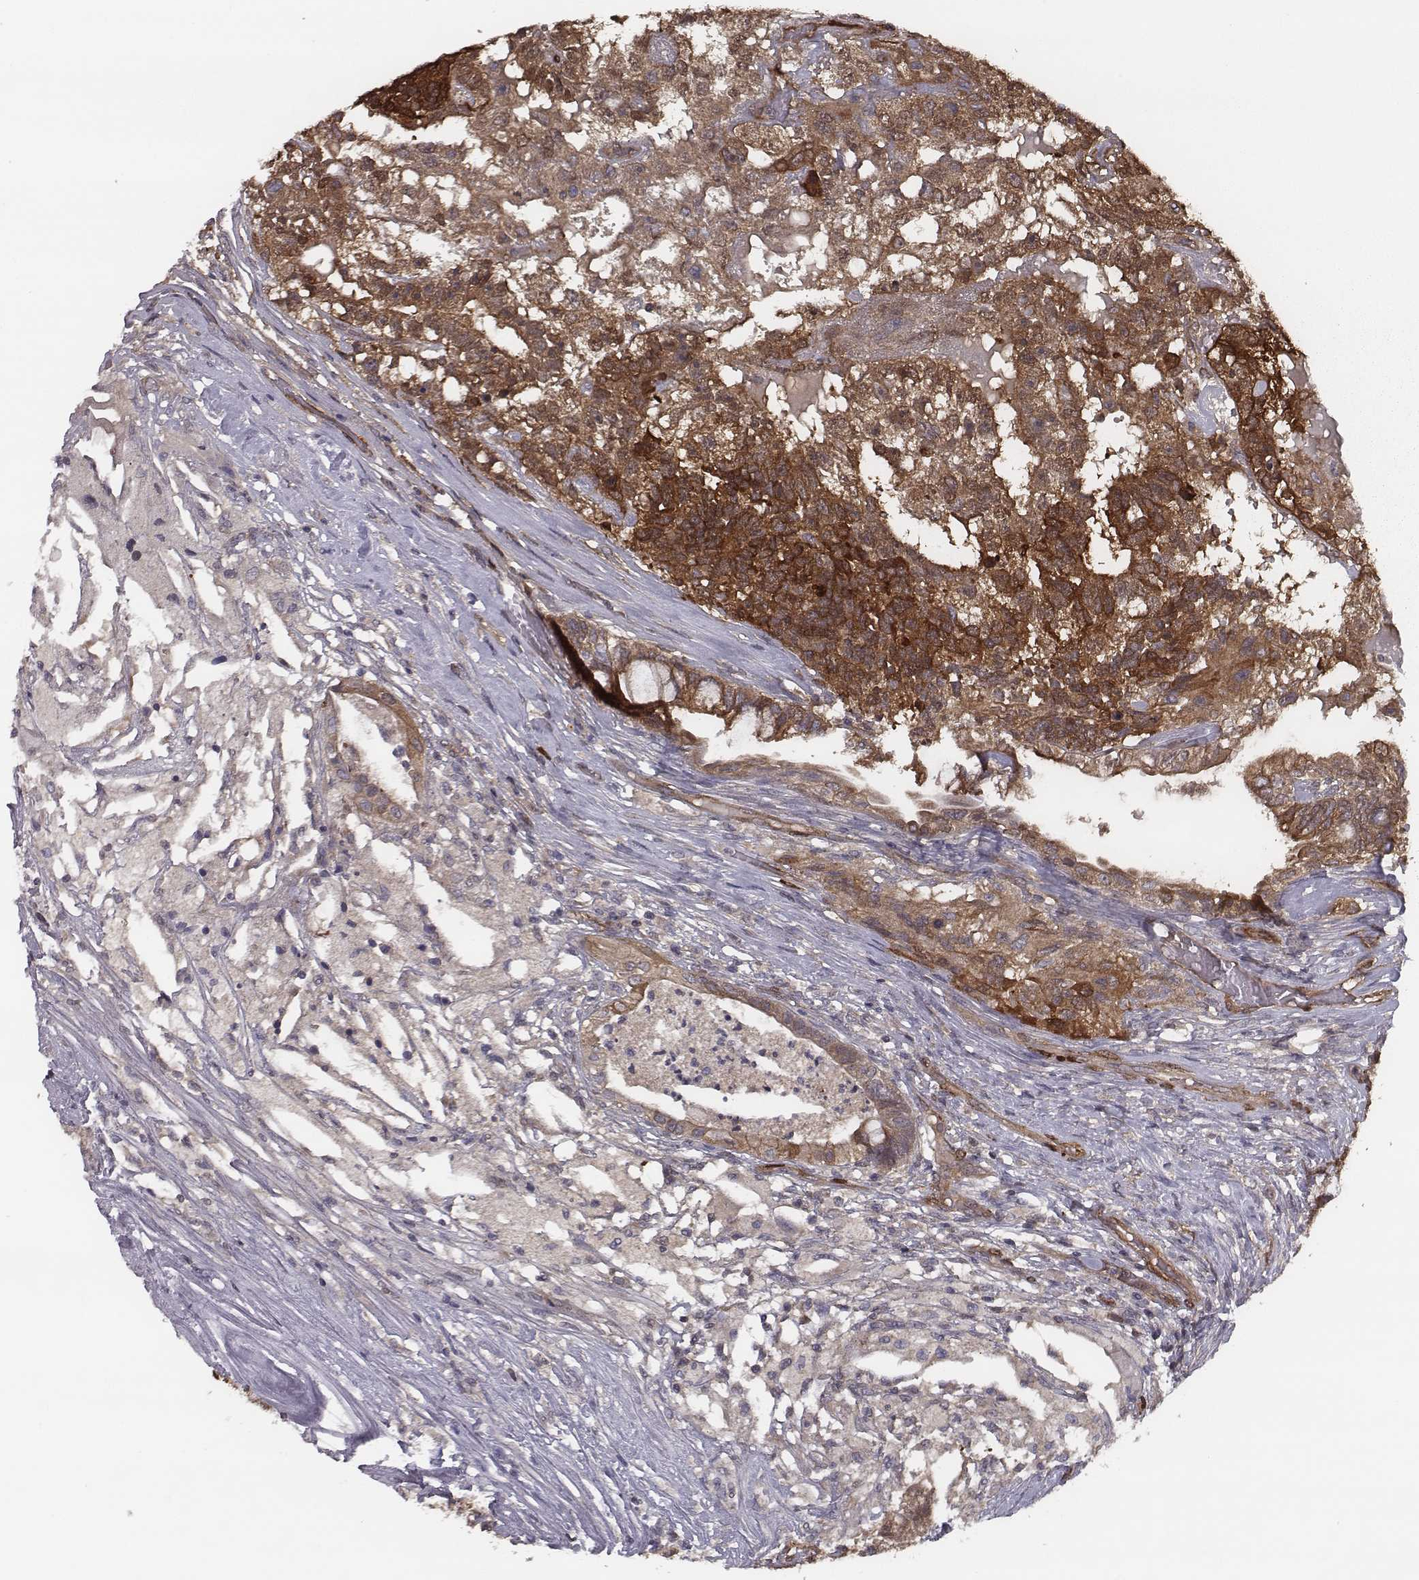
{"staining": {"intensity": "strong", "quantity": ">75%", "location": "cytoplasmic/membranous"}, "tissue": "testis cancer", "cell_type": "Tumor cells", "image_type": "cancer", "snomed": [{"axis": "morphology", "description": "Seminoma, NOS"}, {"axis": "morphology", "description": "Carcinoma, Embryonal, NOS"}, {"axis": "topography", "description": "Testis"}], "caption": "There is high levels of strong cytoplasmic/membranous staining in tumor cells of testis cancer (seminoma), as demonstrated by immunohistochemical staining (brown color).", "gene": "ISYNA1", "patient": {"sex": "male", "age": 41}}